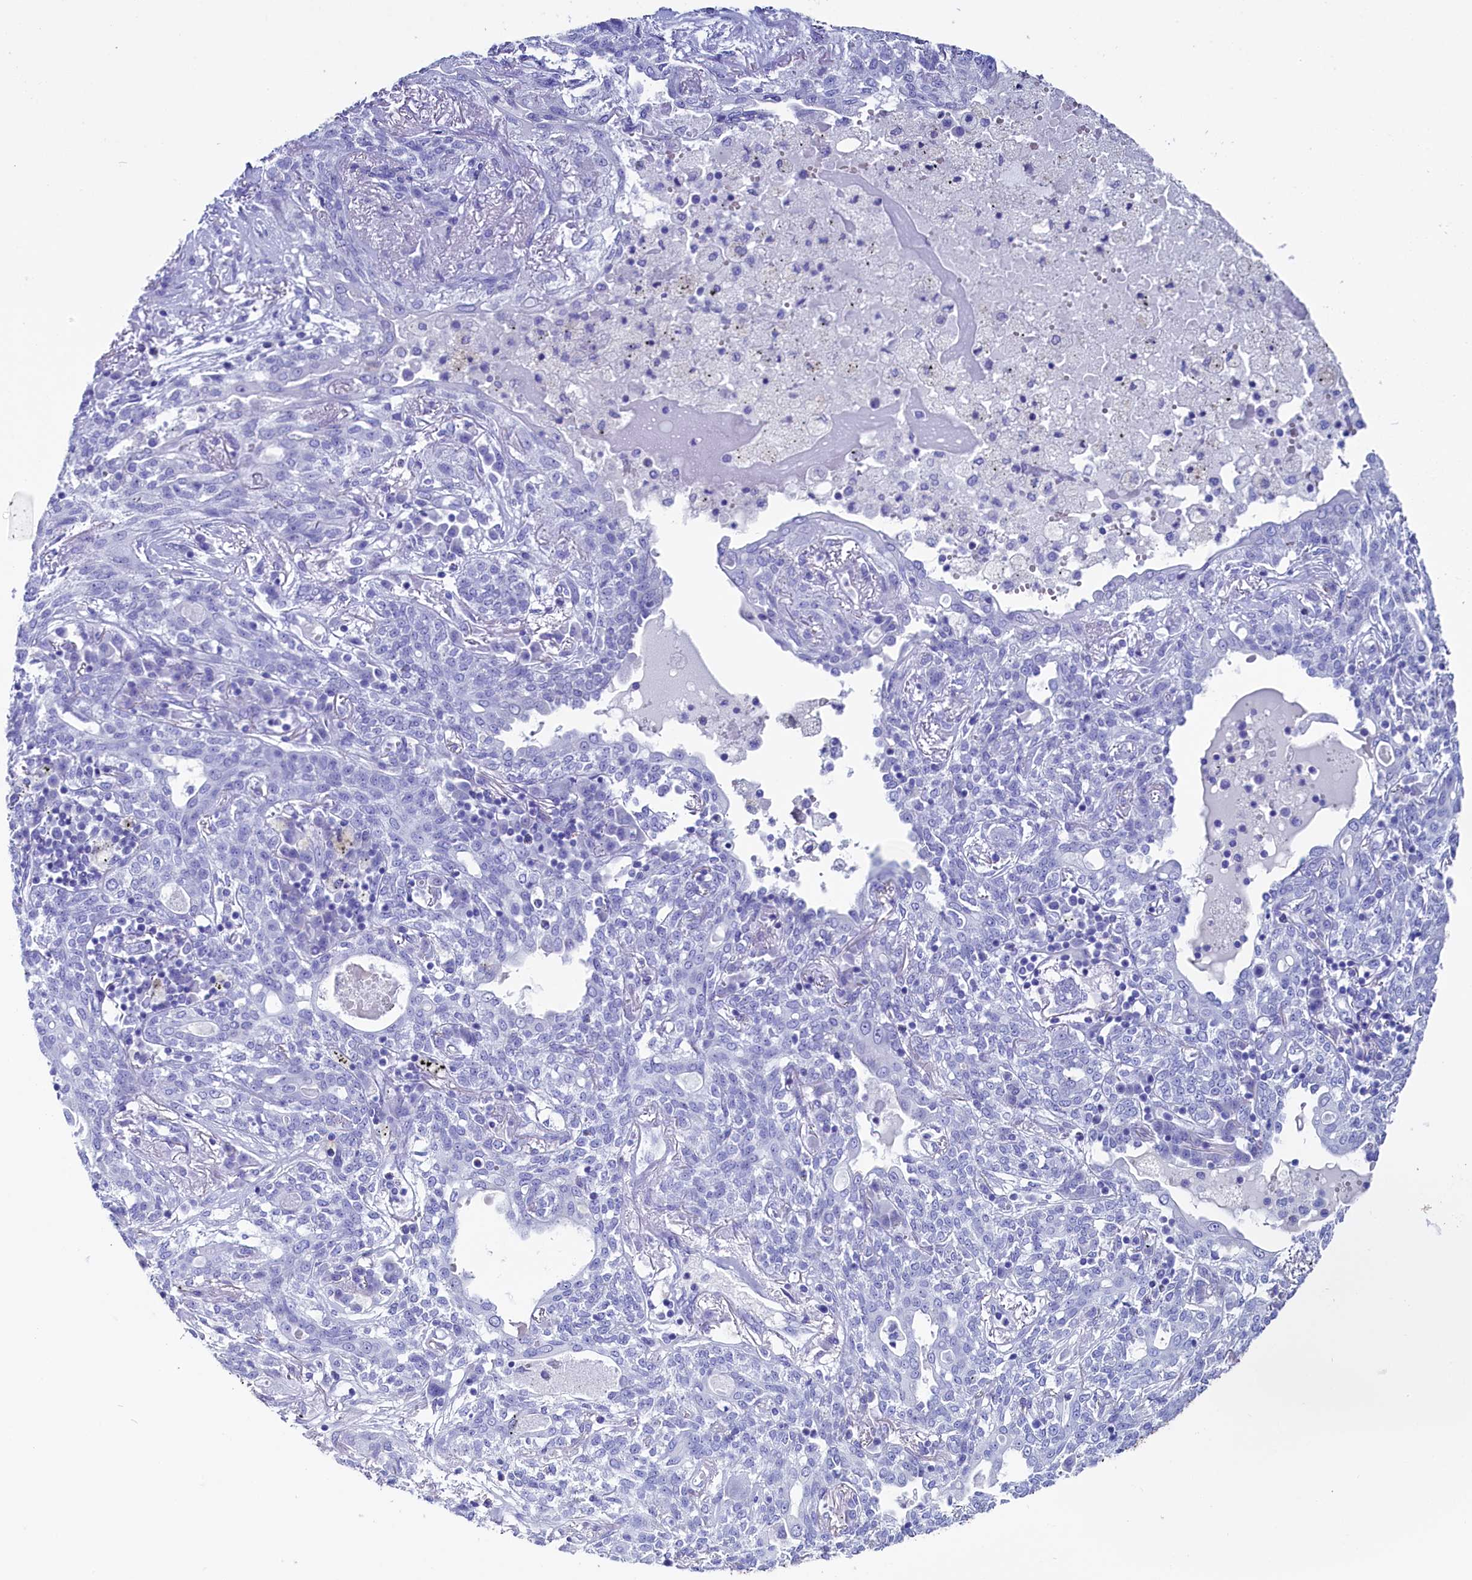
{"staining": {"intensity": "negative", "quantity": "none", "location": "none"}, "tissue": "lung cancer", "cell_type": "Tumor cells", "image_type": "cancer", "snomed": [{"axis": "morphology", "description": "Squamous cell carcinoma, NOS"}, {"axis": "topography", "description": "Lung"}], "caption": "Tumor cells show no significant protein staining in lung cancer (squamous cell carcinoma).", "gene": "ANKRD29", "patient": {"sex": "female", "age": 70}}